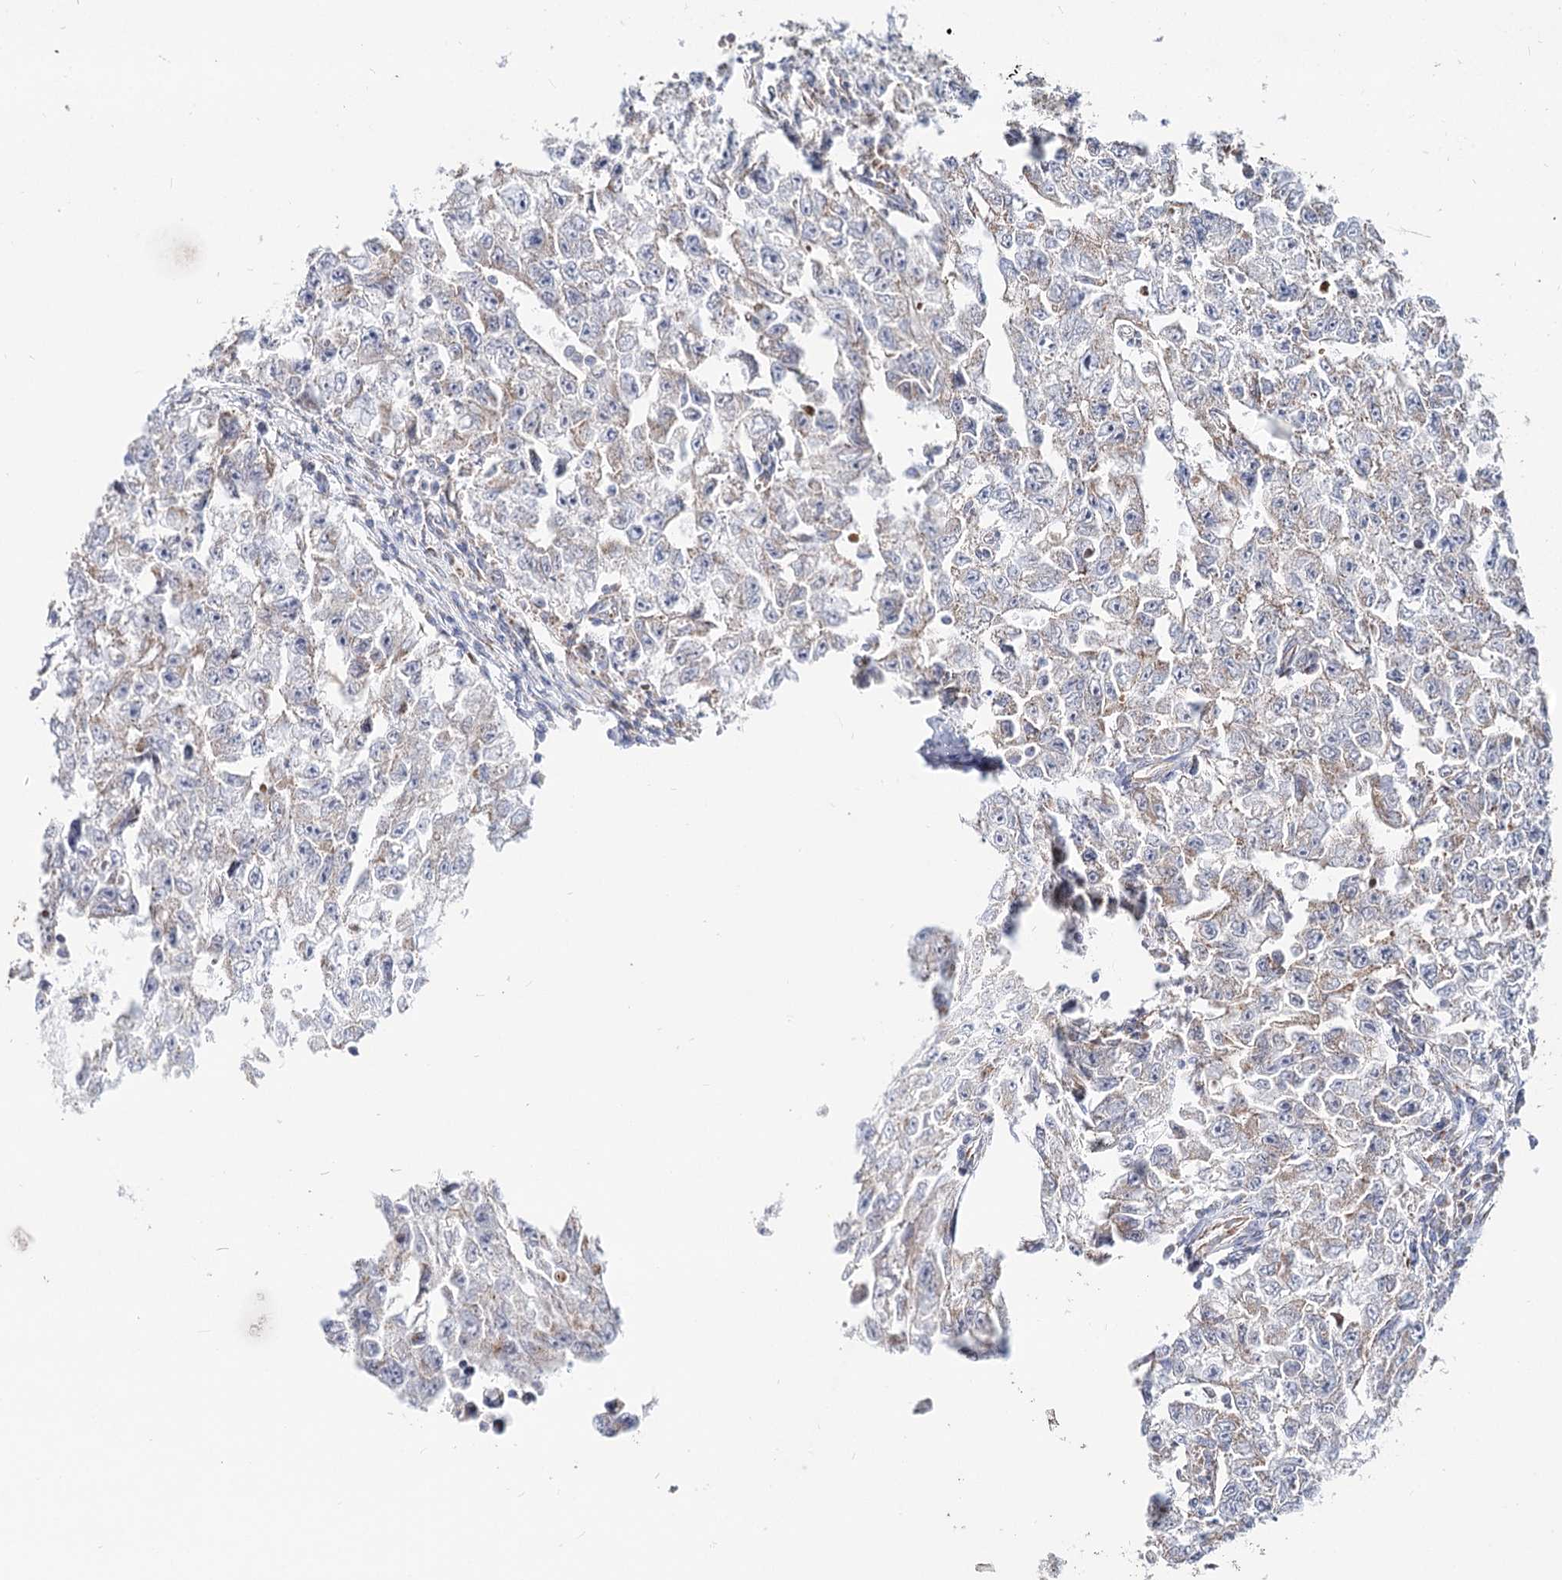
{"staining": {"intensity": "weak", "quantity": "<25%", "location": "cytoplasmic/membranous"}, "tissue": "testis cancer", "cell_type": "Tumor cells", "image_type": "cancer", "snomed": [{"axis": "morphology", "description": "Carcinoma, Embryonal, NOS"}, {"axis": "topography", "description": "Testis"}], "caption": "Immunohistochemistry (IHC) histopathology image of neoplastic tissue: human testis embryonal carcinoma stained with DAB reveals no significant protein staining in tumor cells. Brightfield microscopy of immunohistochemistry stained with DAB (brown) and hematoxylin (blue), captured at high magnification.", "gene": "MCCC2", "patient": {"sex": "male", "age": 17}}